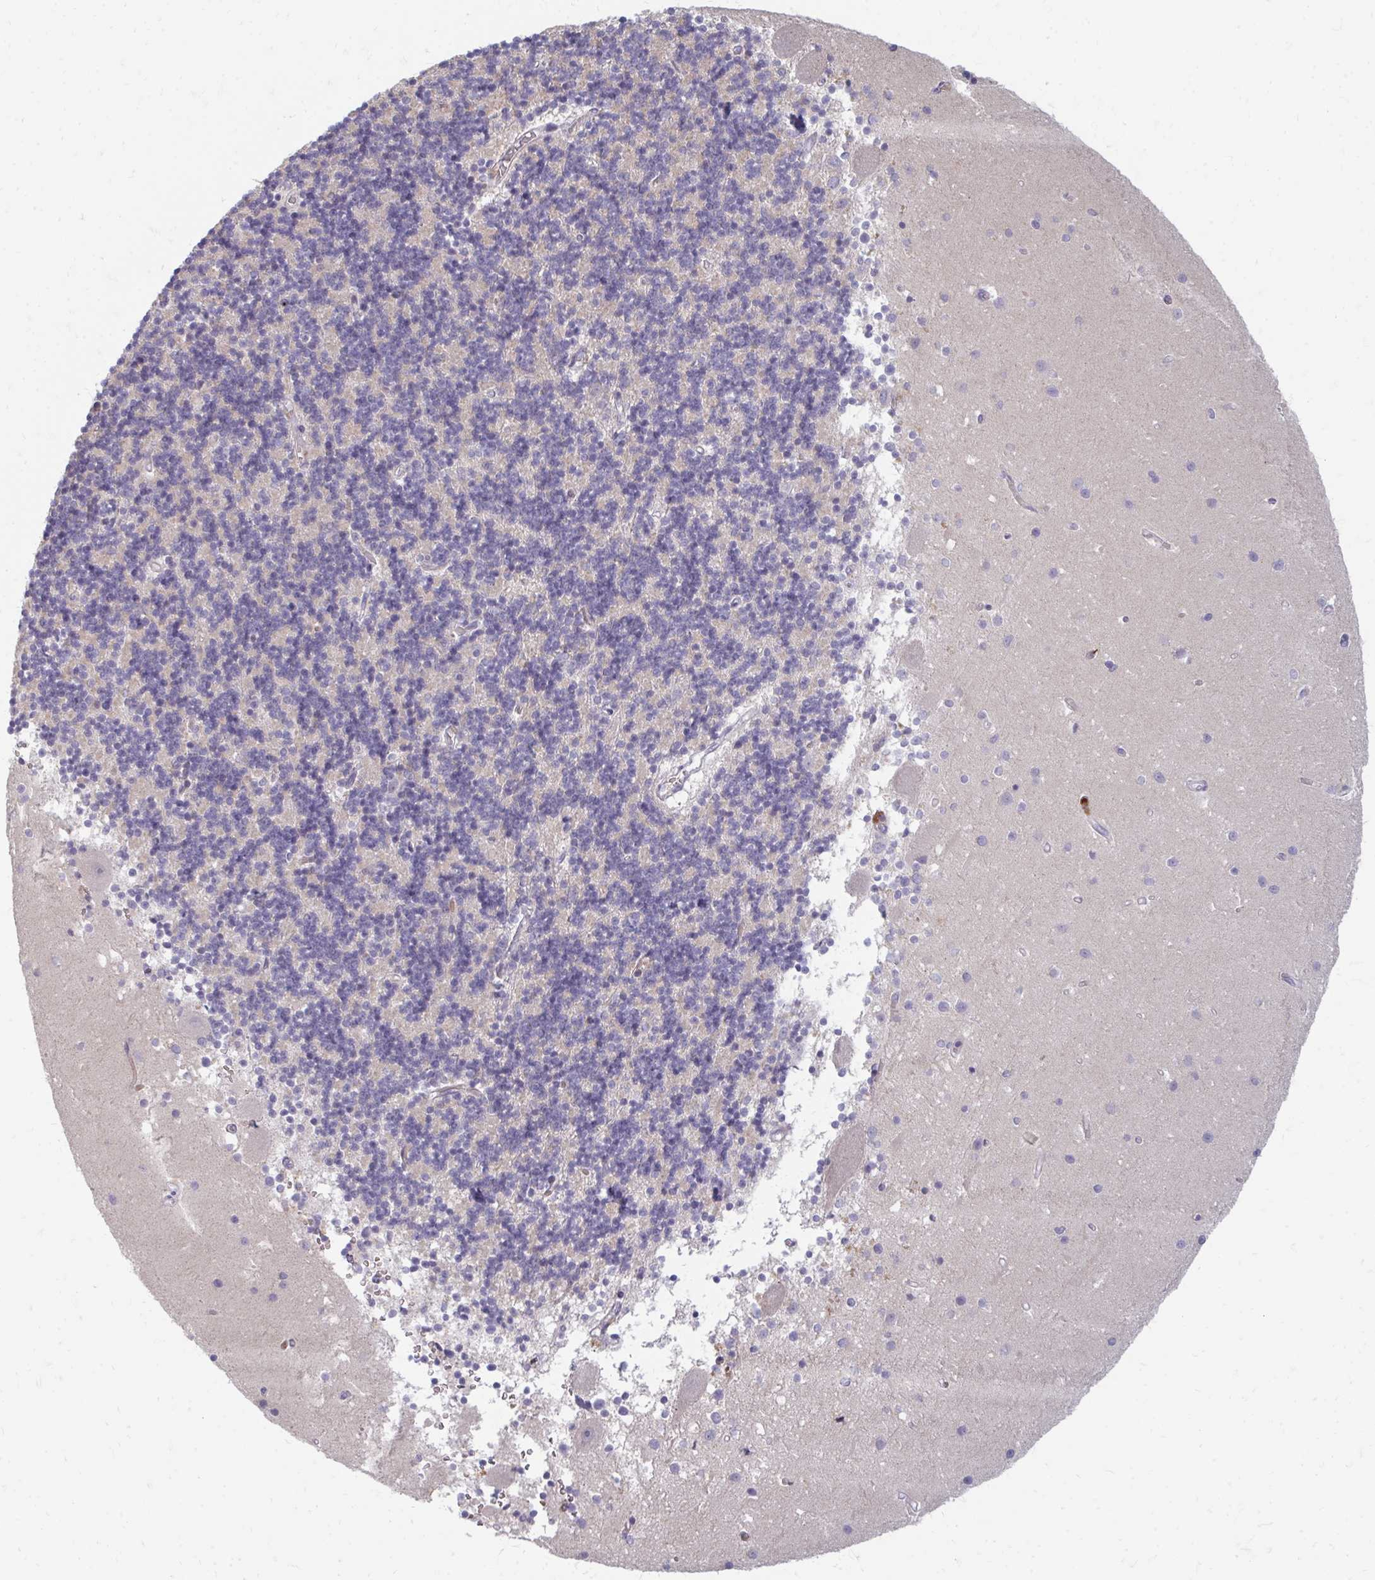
{"staining": {"intensity": "negative", "quantity": "none", "location": "none"}, "tissue": "cerebellum", "cell_type": "Cells in granular layer", "image_type": "normal", "snomed": [{"axis": "morphology", "description": "Normal tissue, NOS"}, {"axis": "topography", "description": "Cerebellum"}], "caption": "This micrograph is of benign cerebellum stained with IHC to label a protein in brown with the nuclei are counter-stained blue. There is no staining in cells in granular layer. (IHC, brightfield microscopy, high magnification).", "gene": "RAB33A", "patient": {"sex": "male", "age": 54}}